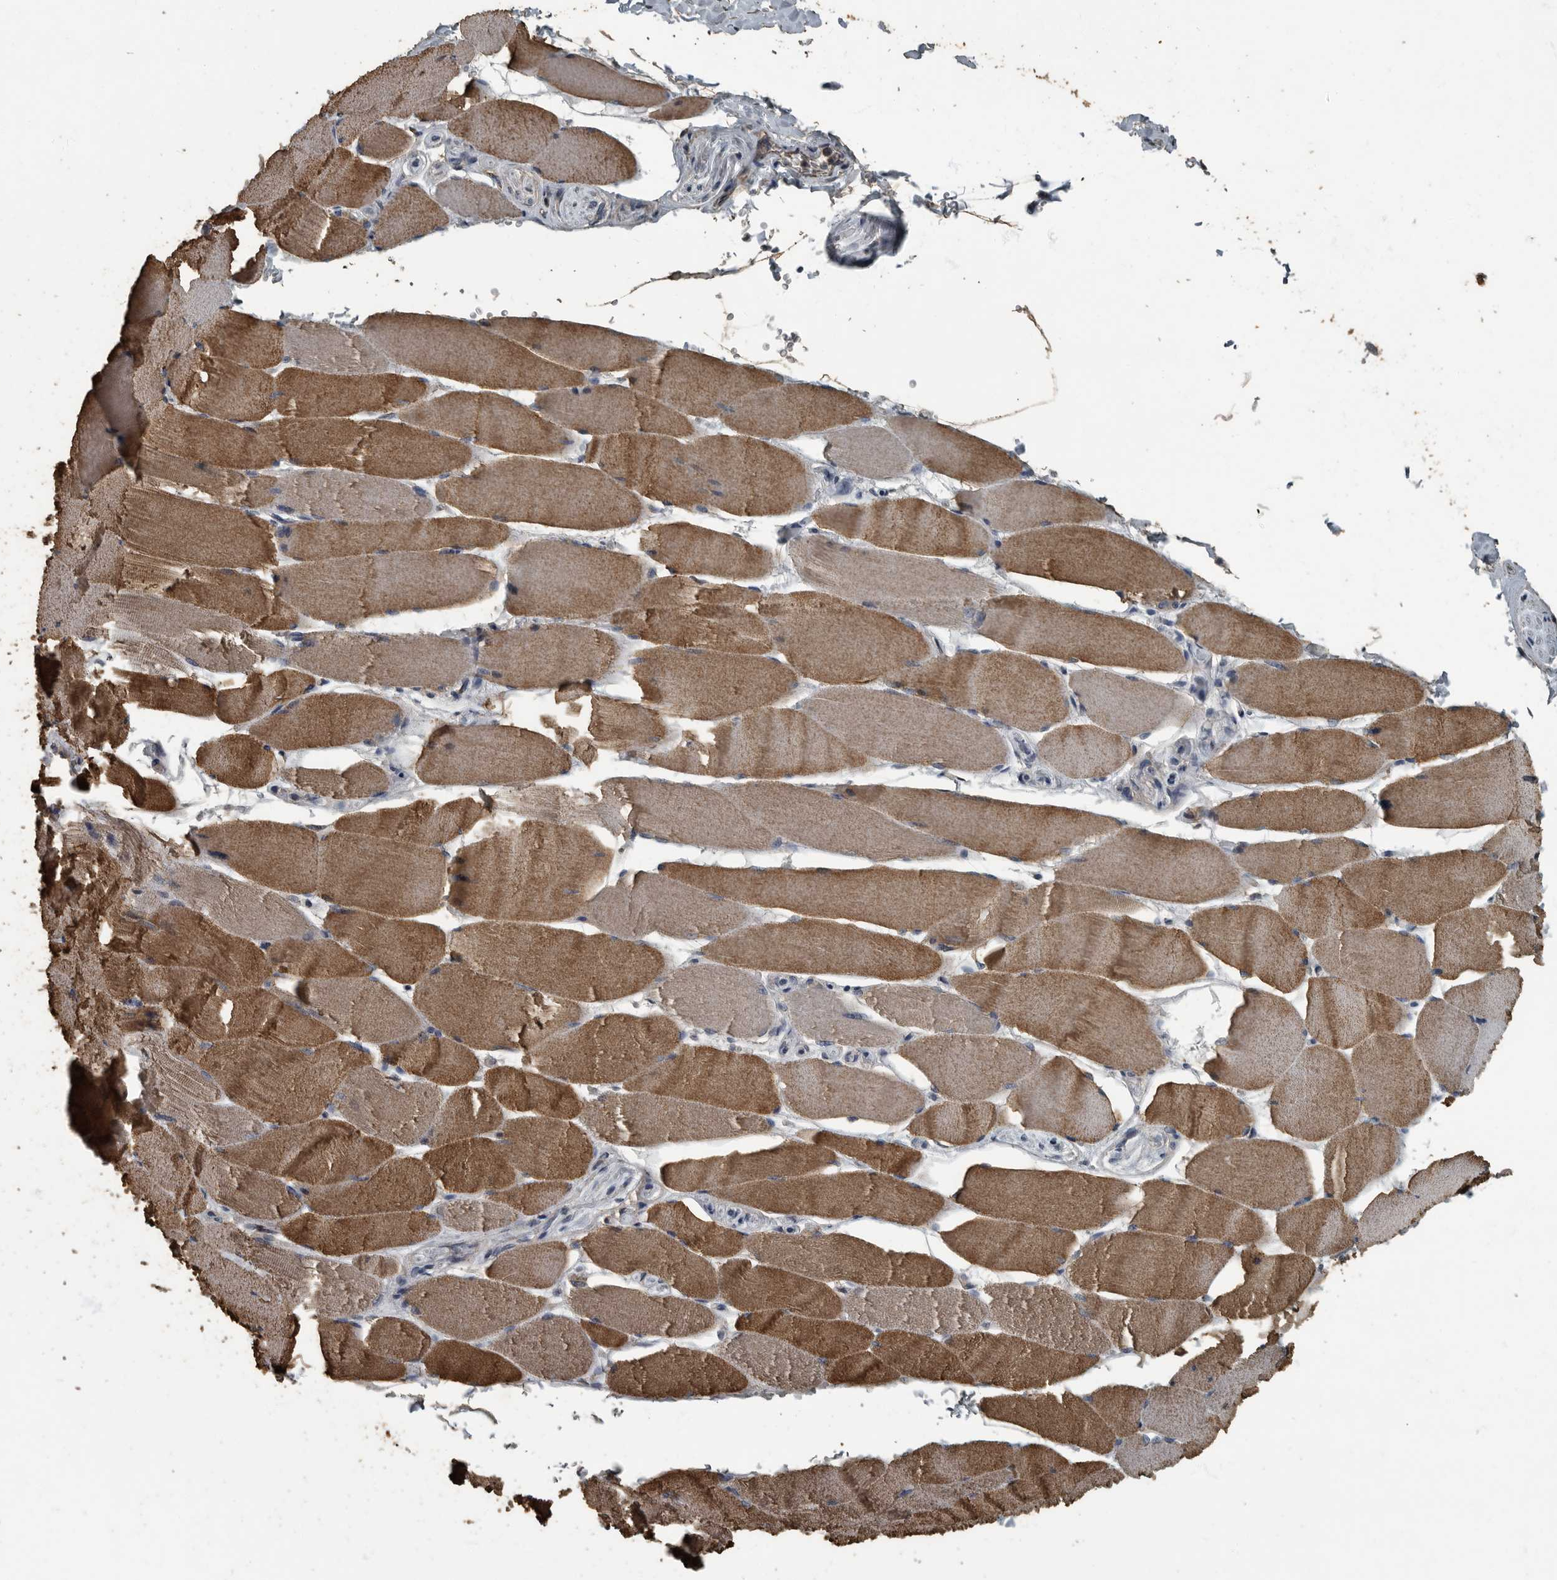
{"staining": {"intensity": "moderate", "quantity": ">75%", "location": "cytoplasmic/membranous"}, "tissue": "skeletal muscle", "cell_type": "Myocytes", "image_type": "normal", "snomed": [{"axis": "morphology", "description": "Normal tissue, NOS"}, {"axis": "topography", "description": "Skeletal muscle"}], "caption": "This is a photomicrograph of IHC staining of benign skeletal muscle, which shows moderate expression in the cytoplasmic/membranous of myocytes.", "gene": "IL15RA", "patient": {"sex": "male", "age": 62}}